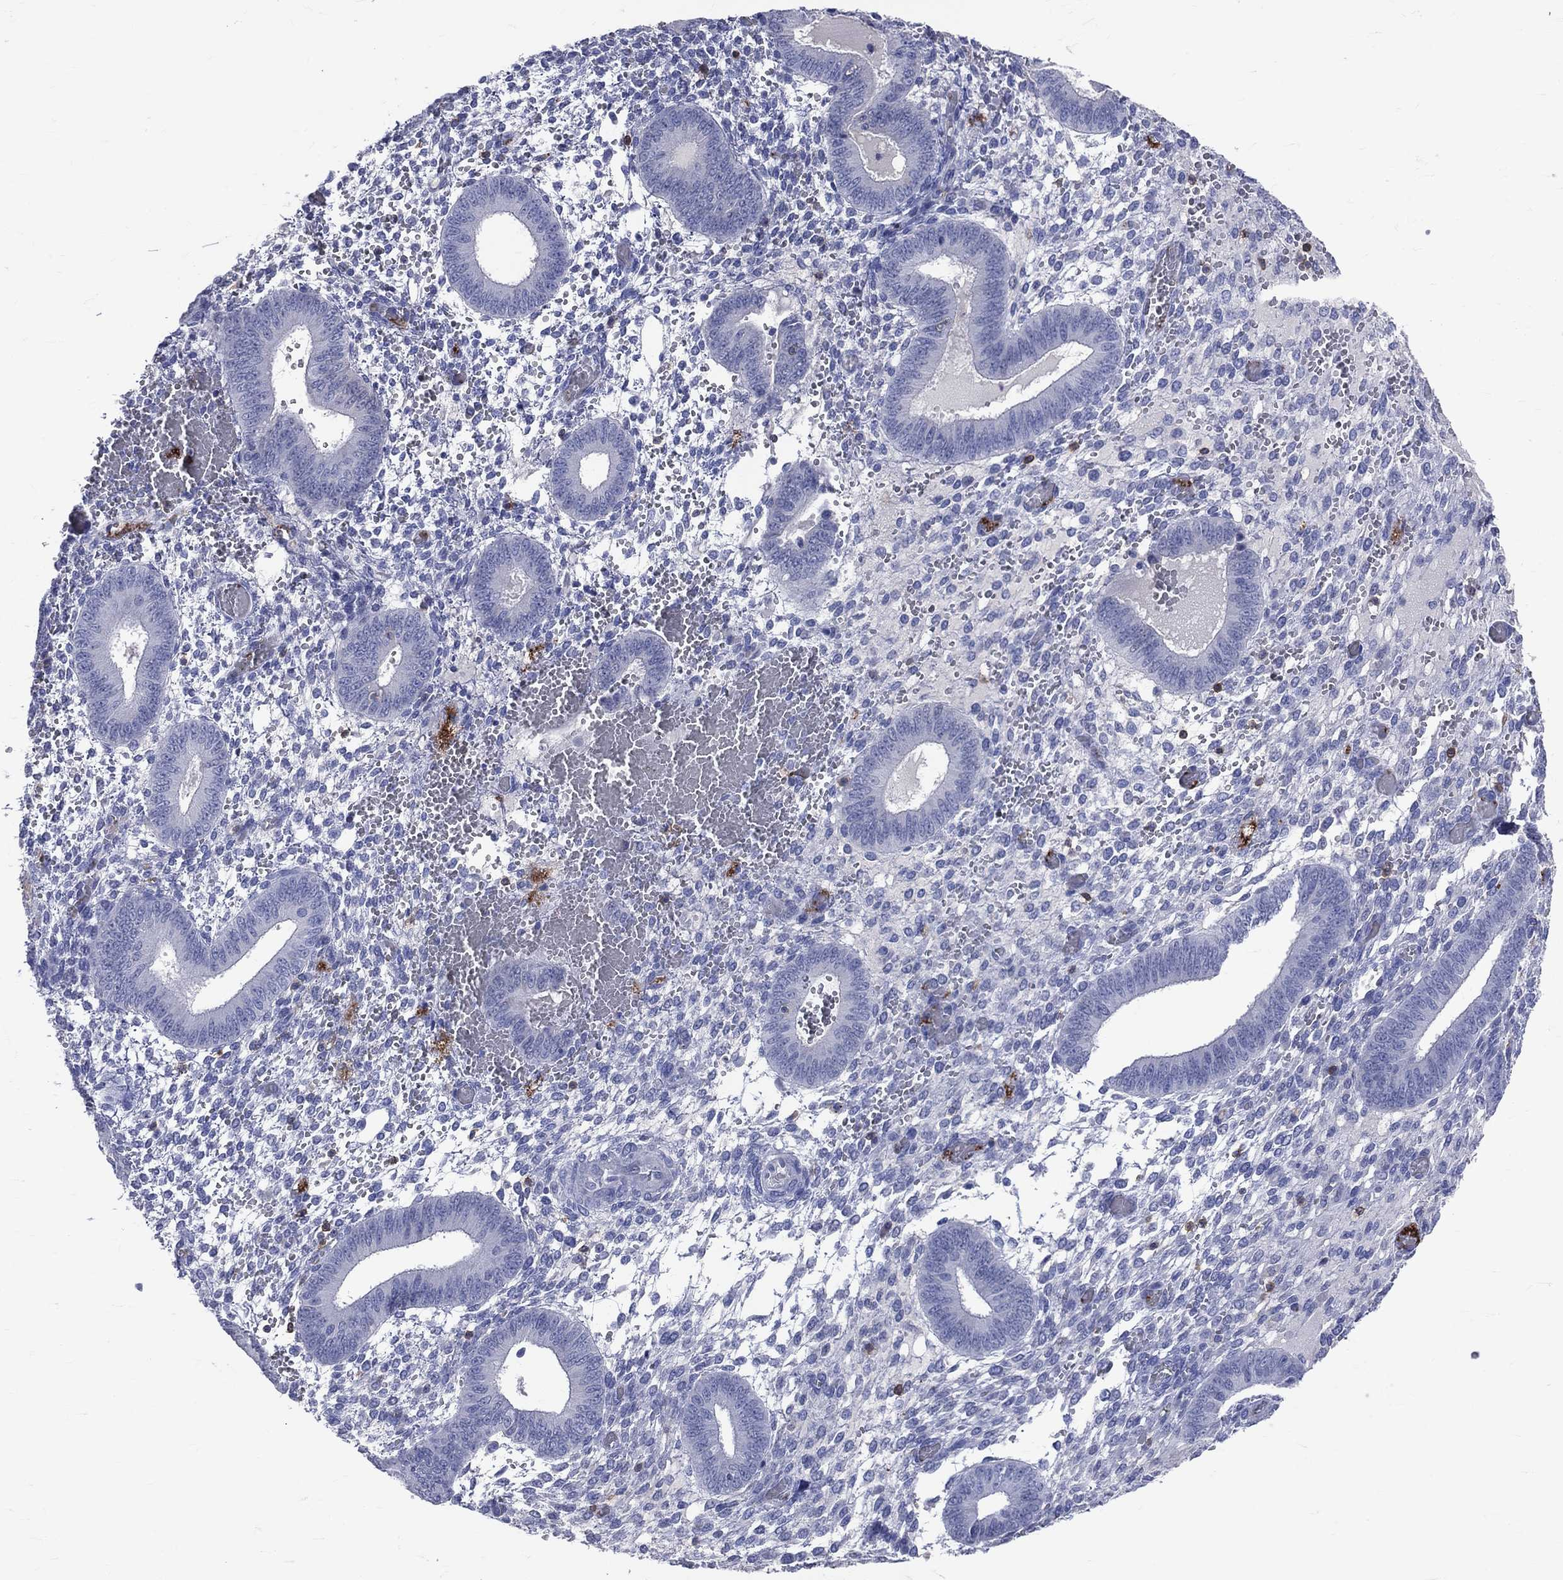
{"staining": {"intensity": "negative", "quantity": "none", "location": "none"}, "tissue": "endometrium", "cell_type": "Cells in endometrial stroma", "image_type": "normal", "snomed": [{"axis": "morphology", "description": "Normal tissue, NOS"}, {"axis": "topography", "description": "Endometrium"}], "caption": "Image shows no significant protein staining in cells in endometrial stroma of unremarkable endometrium. The staining is performed using DAB (3,3'-diaminobenzidine) brown chromogen with nuclei counter-stained in using hematoxylin.", "gene": "LAT", "patient": {"sex": "female", "age": 42}}